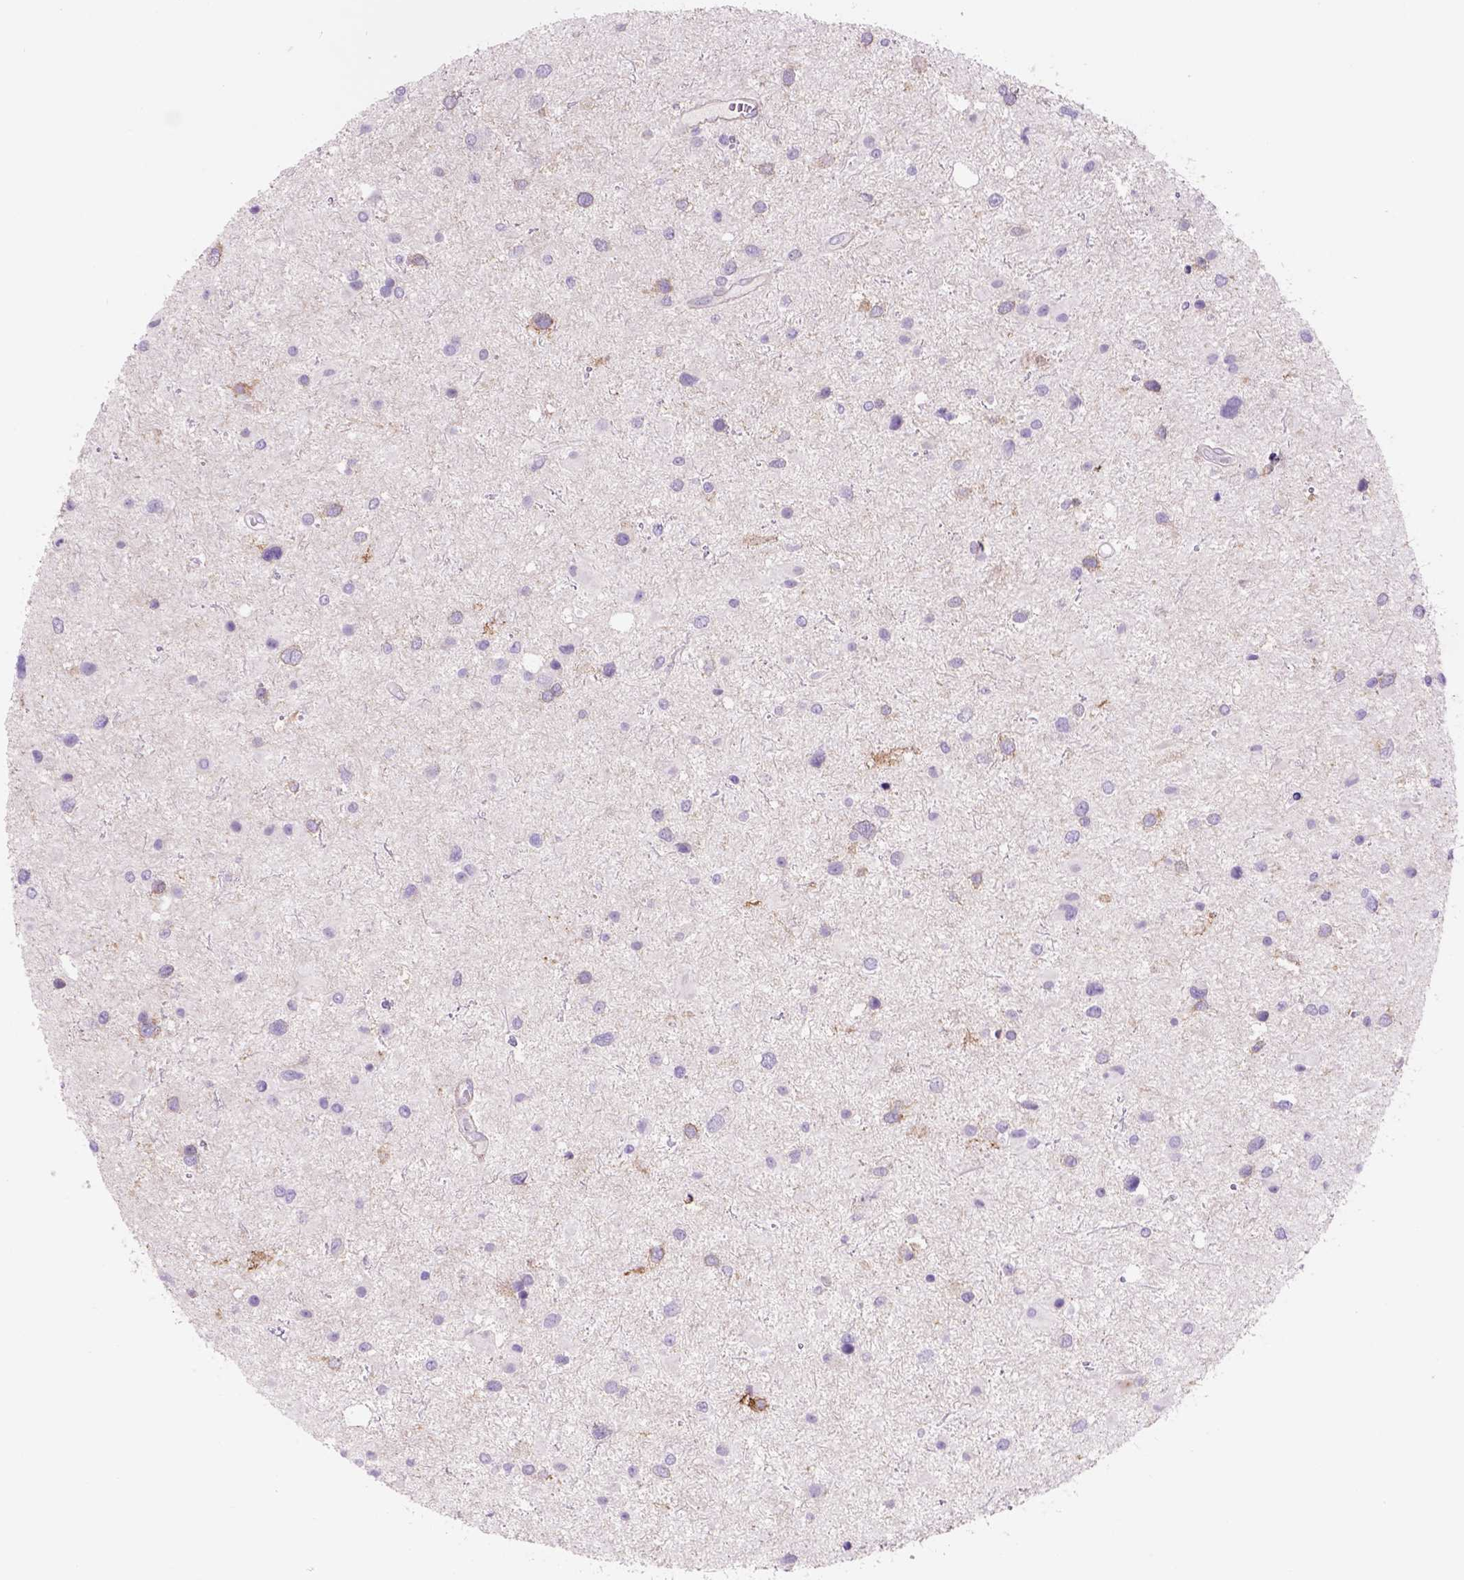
{"staining": {"intensity": "negative", "quantity": "none", "location": "none"}, "tissue": "glioma", "cell_type": "Tumor cells", "image_type": "cancer", "snomed": [{"axis": "morphology", "description": "Glioma, malignant, Low grade"}, {"axis": "topography", "description": "Brain"}], "caption": "This is a image of IHC staining of malignant glioma (low-grade), which shows no expression in tumor cells.", "gene": "EGFR", "patient": {"sex": "female", "age": 32}}